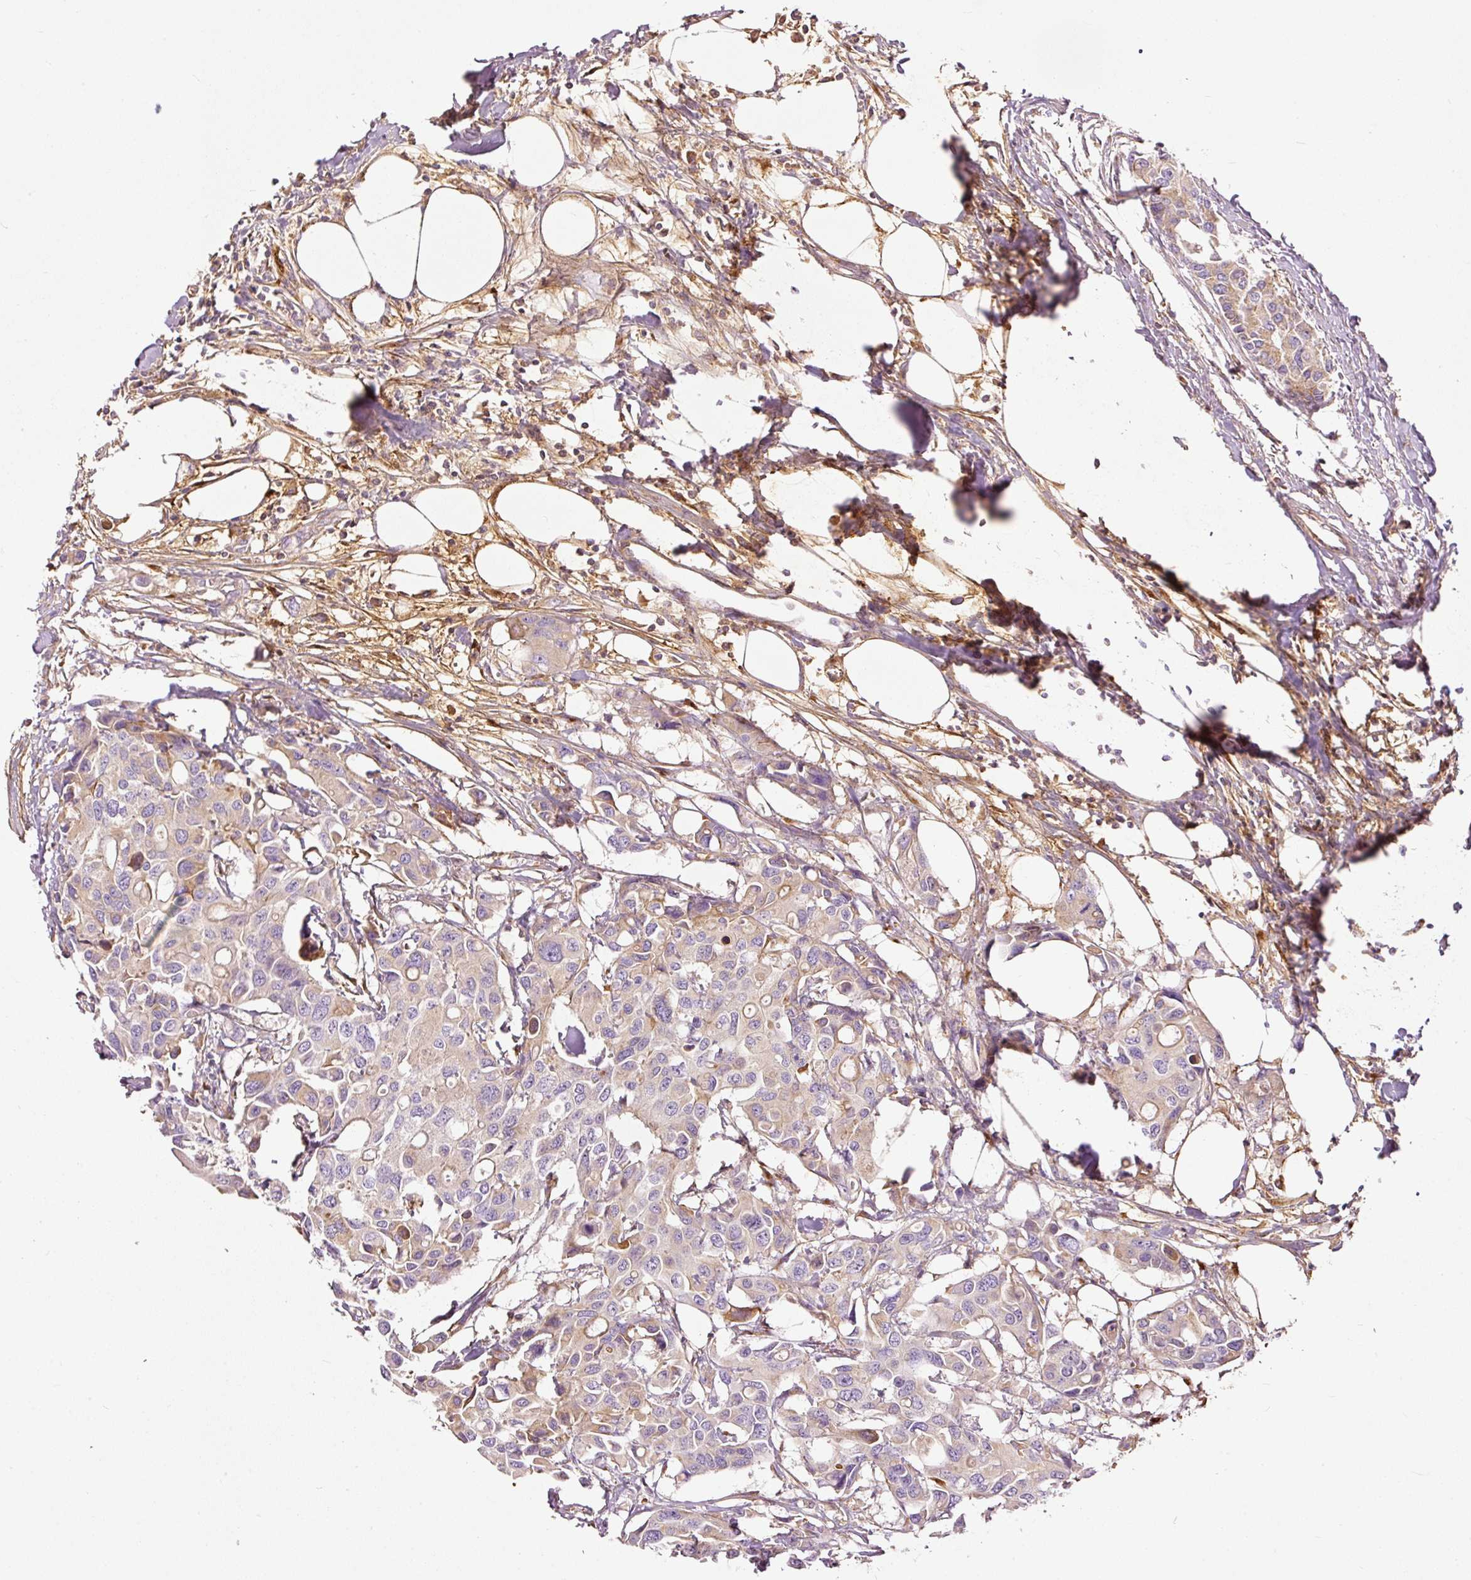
{"staining": {"intensity": "weak", "quantity": "<25%", "location": "cytoplasmic/membranous"}, "tissue": "colorectal cancer", "cell_type": "Tumor cells", "image_type": "cancer", "snomed": [{"axis": "morphology", "description": "Adenocarcinoma, NOS"}, {"axis": "topography", "description": "Colon"}], "caption": "IHC histopathology image of neoplastic tissue: colorectal cancer stained with DAB reveals no significant protein positivity in tumor cells. The staining is performed using DAB brown chromogen with nuclei counter-stained in using hematoxylin.", "gene": "PAQR9", "patient": {"sex": "male", "age": 77}}